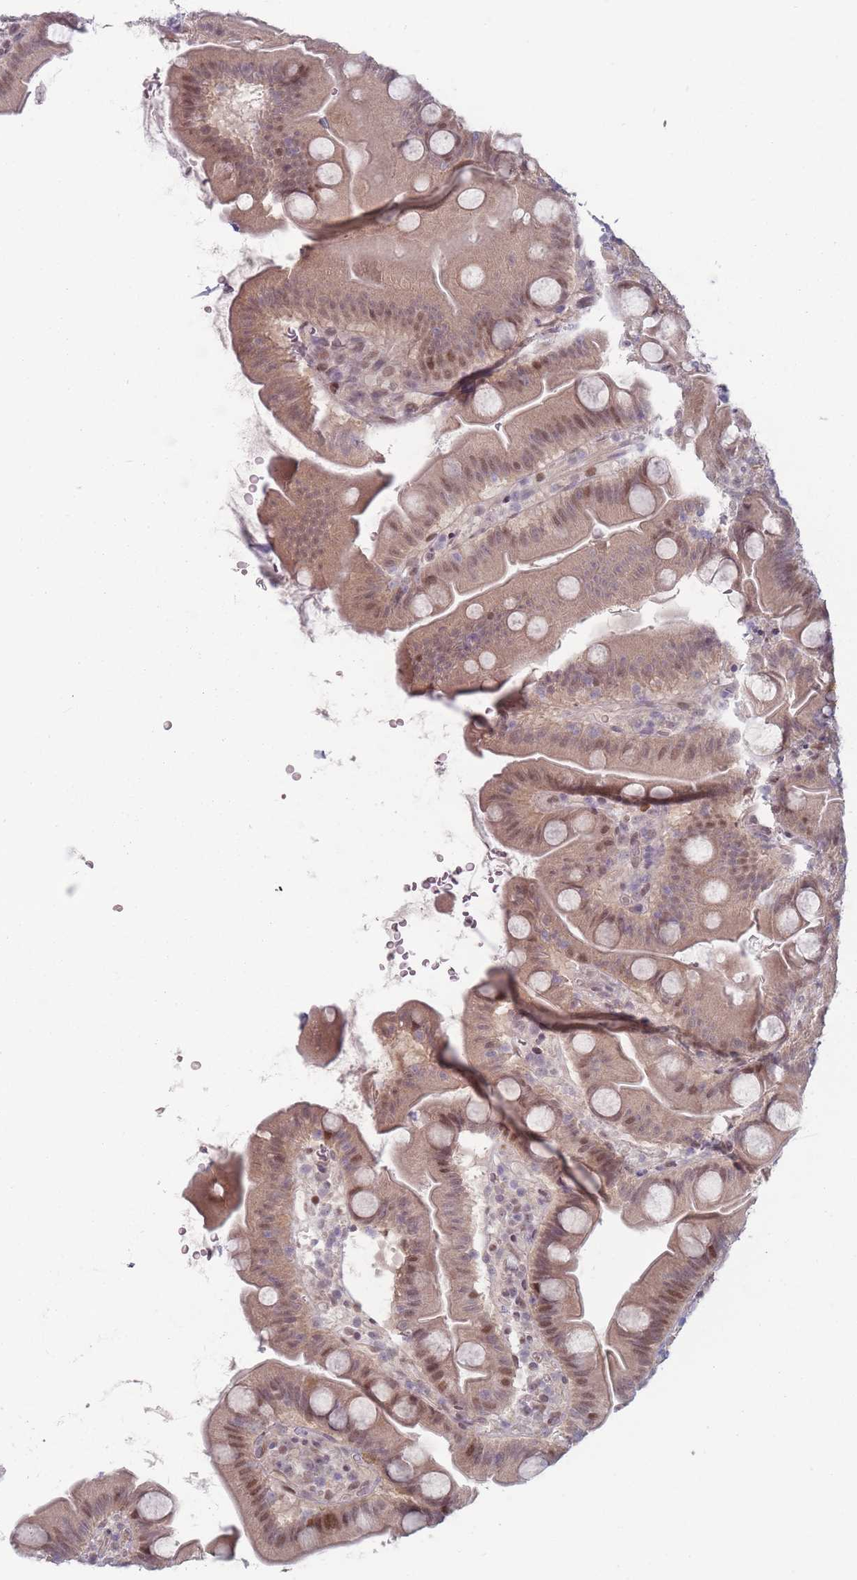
{"staining": {"intensity": "moderate", "quantity": "25%-75%", "location": "nuclear"}, "tissue": "small intestine", "cell_type": "Glandular cells", "image_type": "normal", "snomed": [{"axis": "morphology", "description": "Normal tissue, NOS"}, {"axis": "topography", "description": "Small intestine"}], "caption": "Moderate nuclear protein positivity is seen in about 25%-75% of glandular cells in small intestine. Nuclei are stained in blue.", "gene": "SH3BGRL2", "patient": {"sex": "female", "age": 68}}